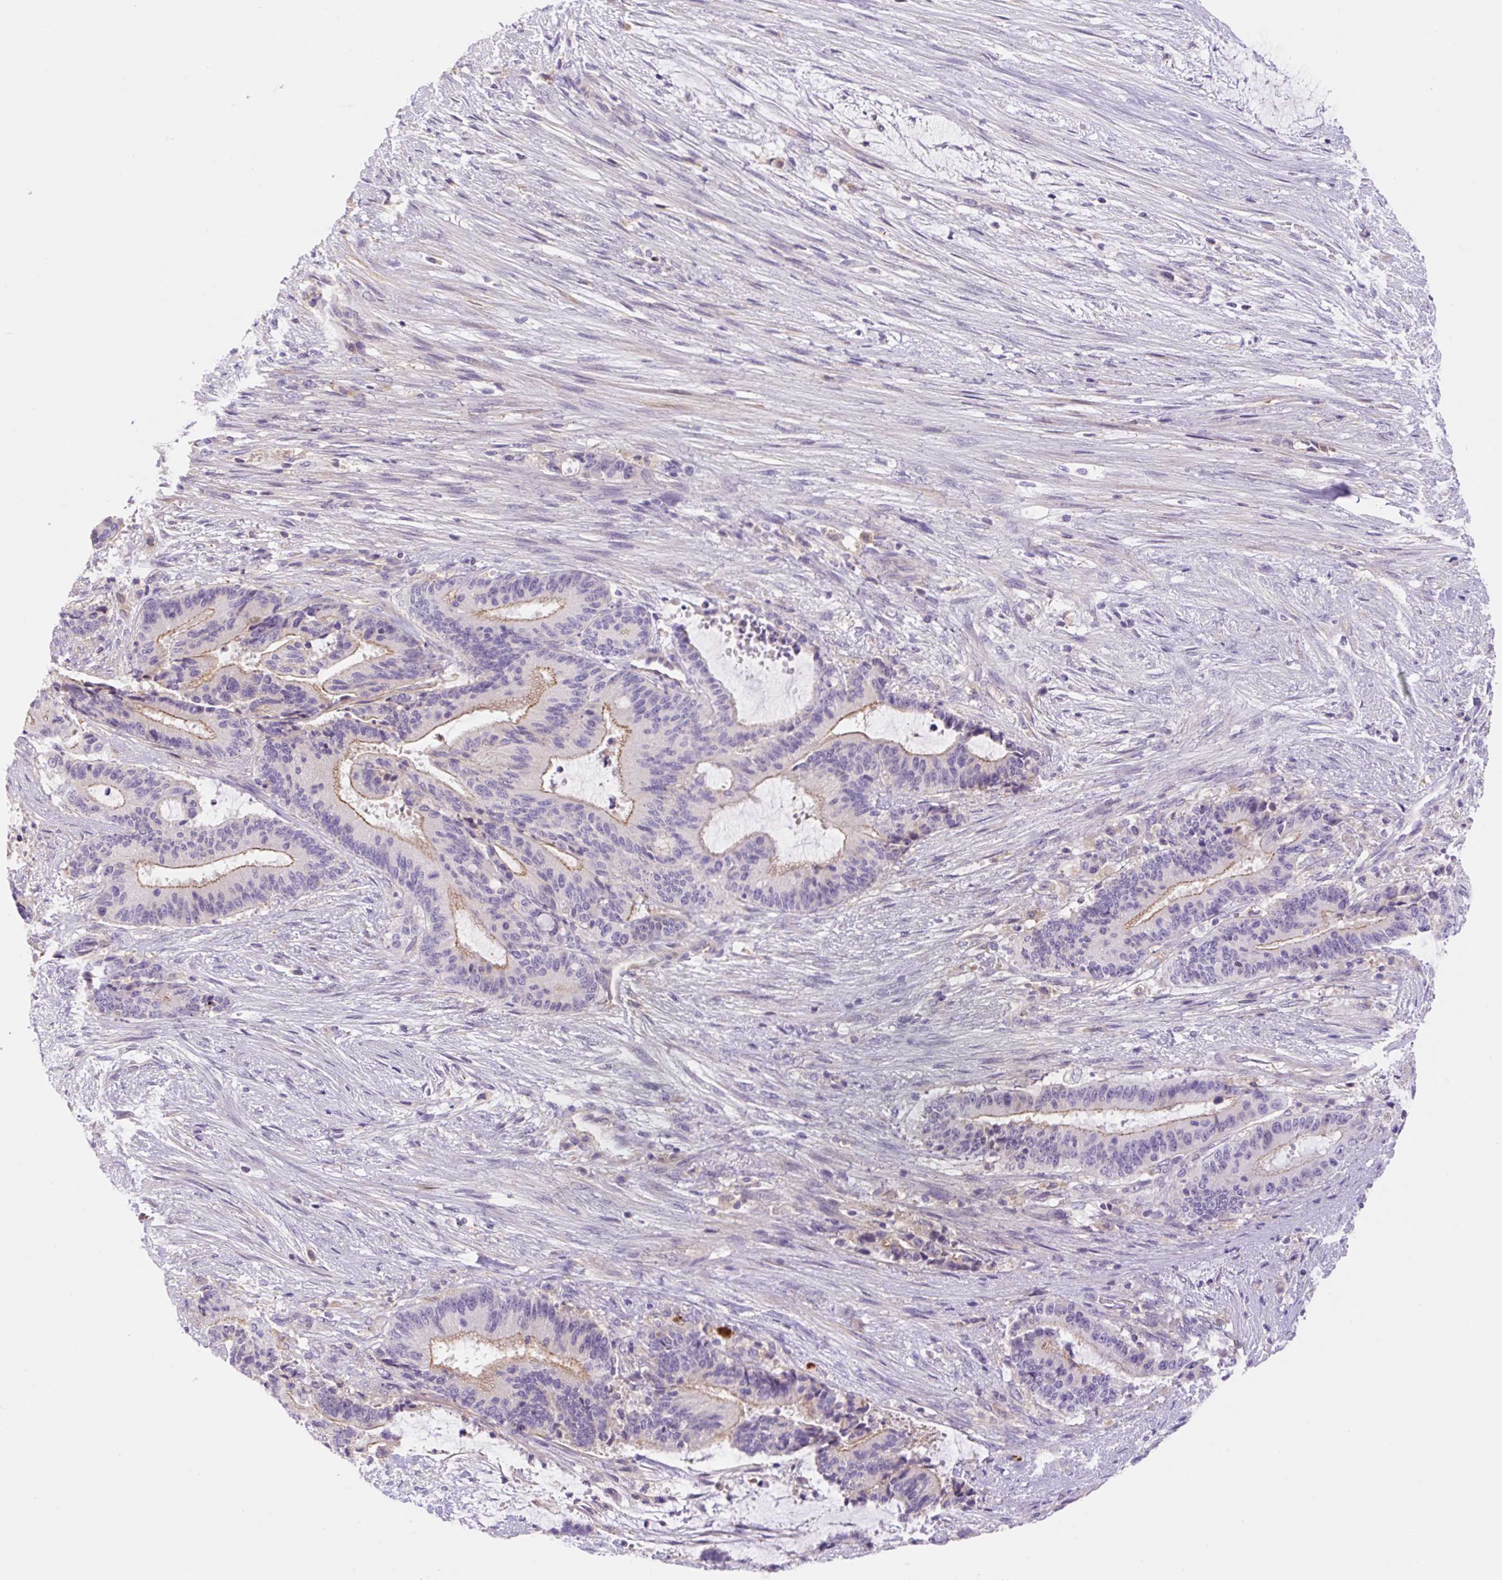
{"staining": {"intensity": "weak", "quantity": "<25%", "location": "cytoplasmic/membranous"}, "tissue": "liver cancer", "cell_type": "Tumor cells", "image_type": "cancer", "snomed": [{"axis": "morphology", "description": "Normal tissue, NOS"}, {"axis": "morphology", "description": "Cholangiocarcinoma"}, {"axis": "topography", "description": "Liver"}, {"axis": "topography", "description": "Peripheral nerve tissue"}], "caption": "Immunohistochemistry (IHC) image of neoplastic tissue: liver cholangiocarcinoma stained with DAB (3,3'-diaminobenzidine) exhibits no significant protein positivity in tumor cells.", "gene": "DENND5A", "patient": {"sex": "female", "age": 73}}